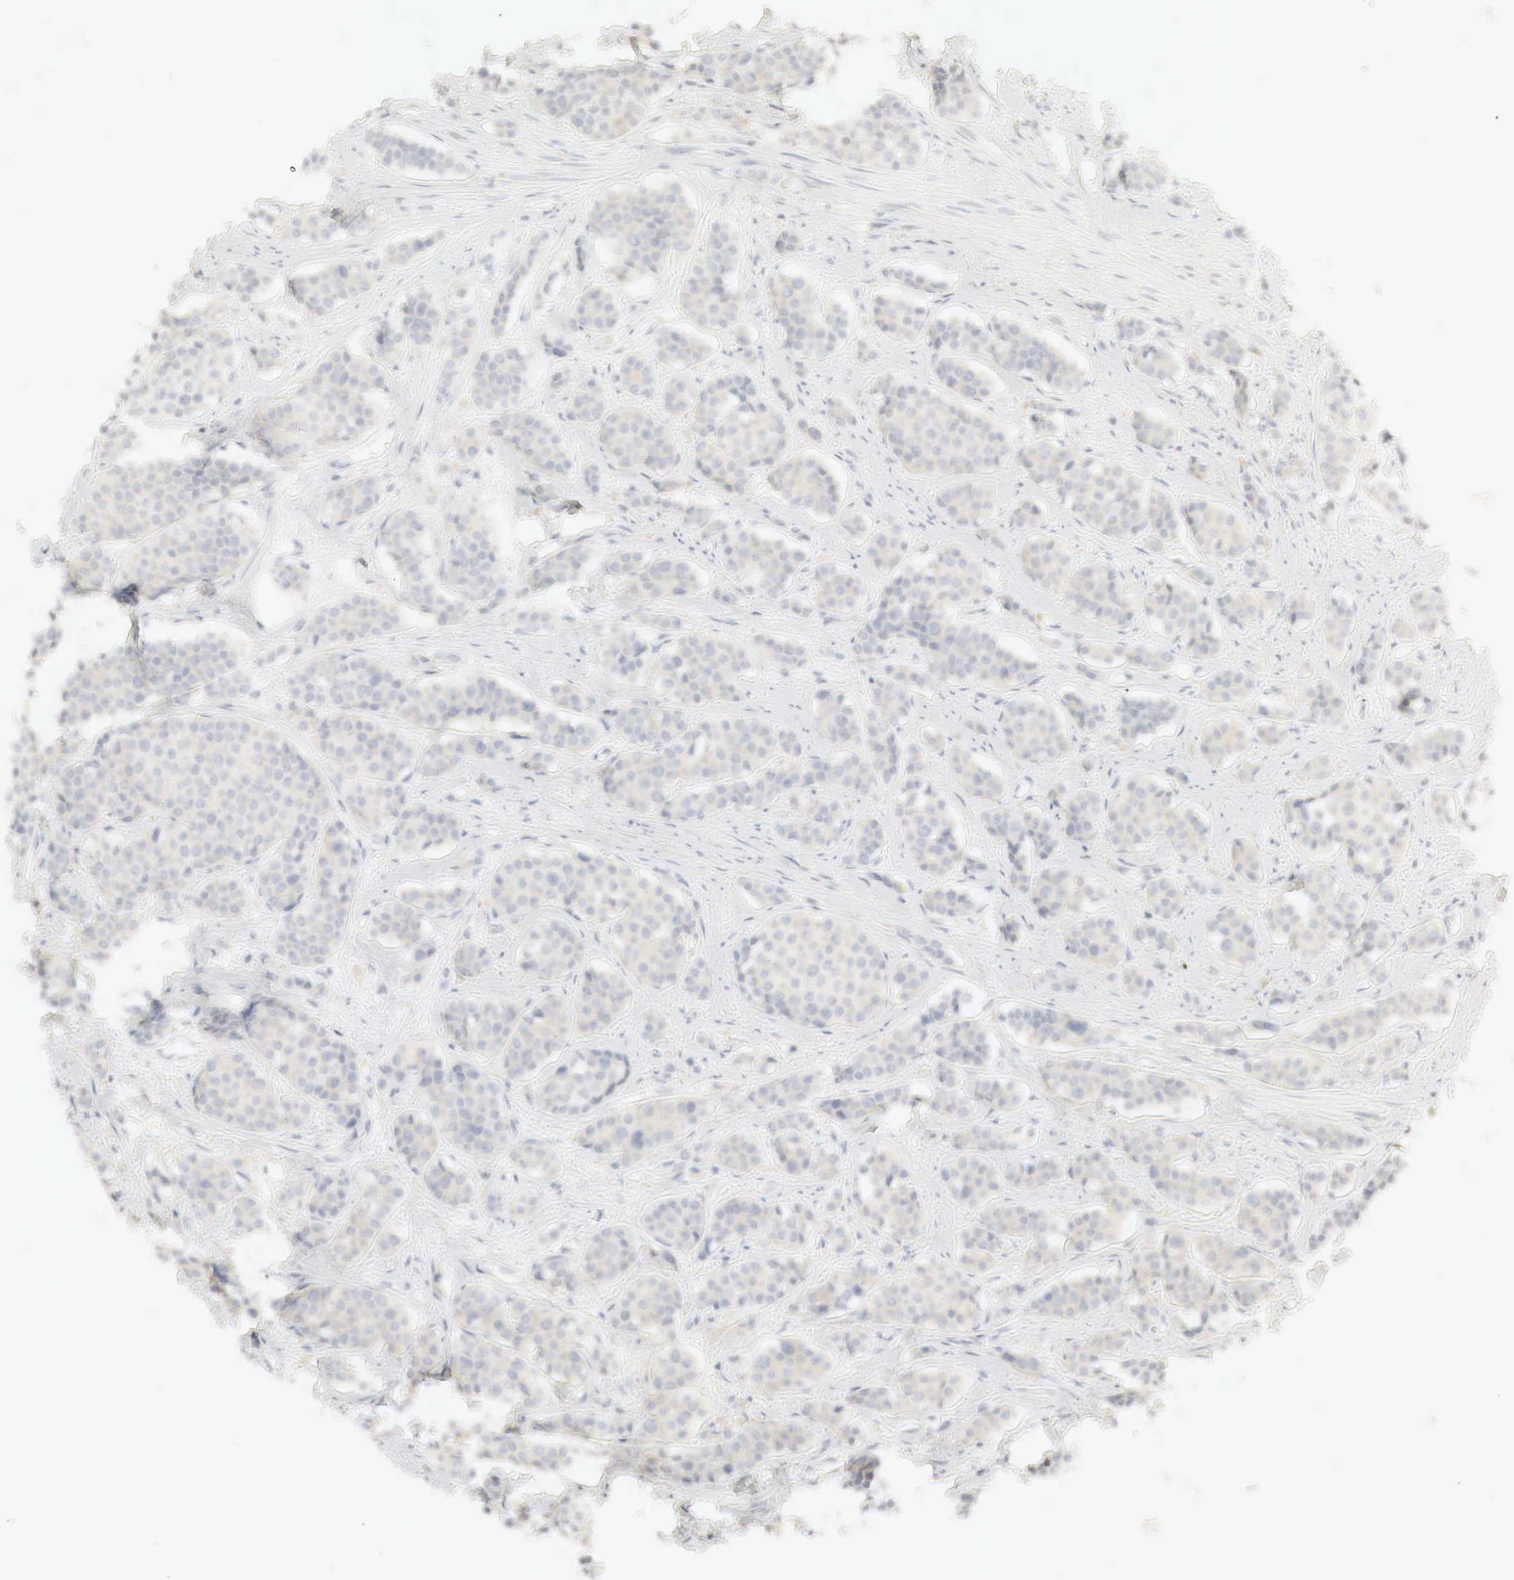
{"staining": {"intensity": "weak", "quantity": "25%-75%", "location": "cytoplasmic/membranous"}, "tissue": "carcinoid", "cell_type": "Tumor cells", "image_type": "cancer", "snomed": [{"axis": "morphology", "description": "Carcinoid, malignant, NOS"}, {"axis": "topography", "description": "Small intestine"}], "caption": "The immunohistochemical stain labels weak cytoplasmic/membranous expression in tumor cells of carcinoid tissue. The protein of interest is stained brown, and the nuclei are stained in blue (DAB IHC with brightfield microscopy, high magnification).", "gene": "TP63", "patient": {"sex": "male", "age": 60}}